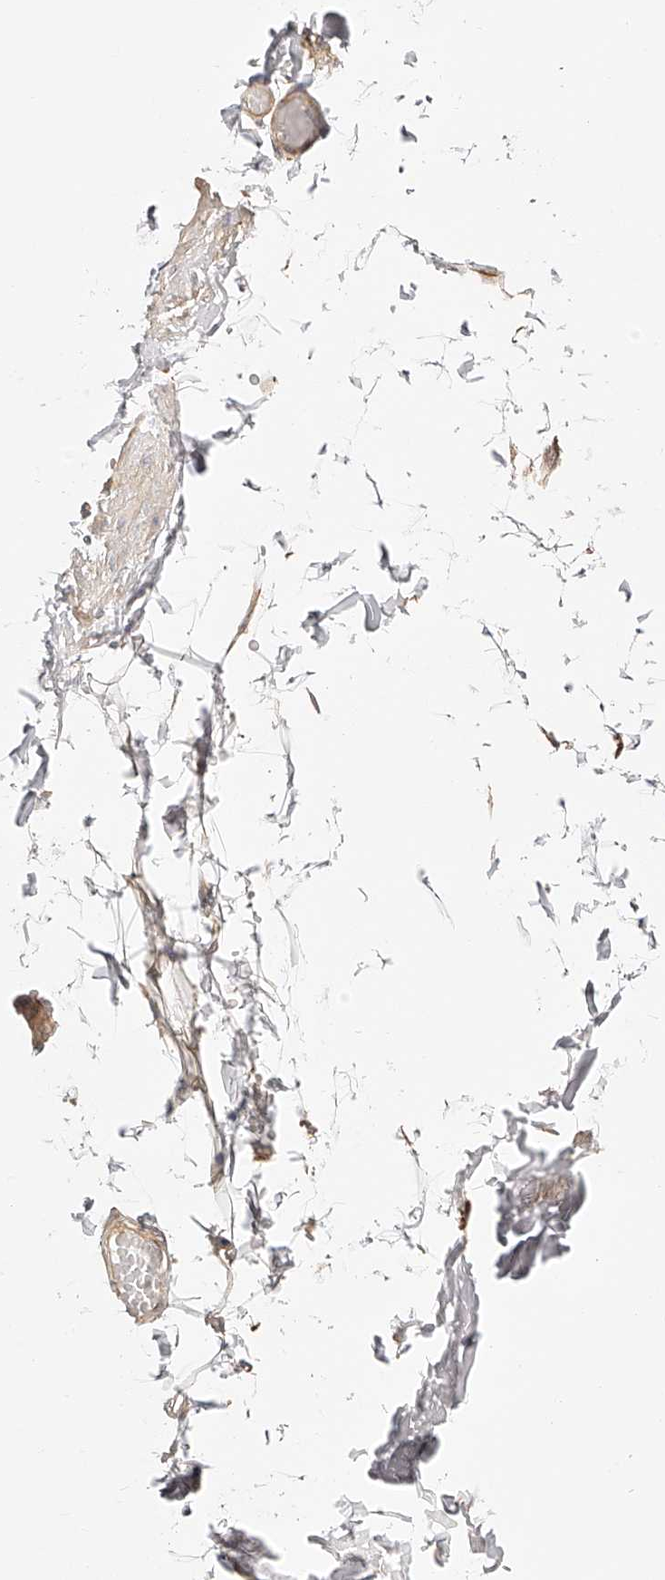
{"staining": {"intensity": "negative", "quantity": "none", "location": "none"}, "tissue": "adipose tissue", "cell_type": "Adipocytes", "image_type": "normal", "snomed": [{"axis": "morphology", "description": "Normal tissue, NOS"}, {"axis": "topography", "description": "Adipose tissue"}, {"axis": "topography", "description": "Vascular tissue"}, {"axis": "topography", "description": "Peripheral nerve tissue"}], "caption": "DAB immunohistochemical staining of unremarkable adipose tissue demonstrates no significant positivity in adipocytes. The staining is performed using DAB brown chromogen with nuclei counter-stained in using hematoxylin.", "gene": "SYNC", "patient": {"sex": "male", "age": 25}}